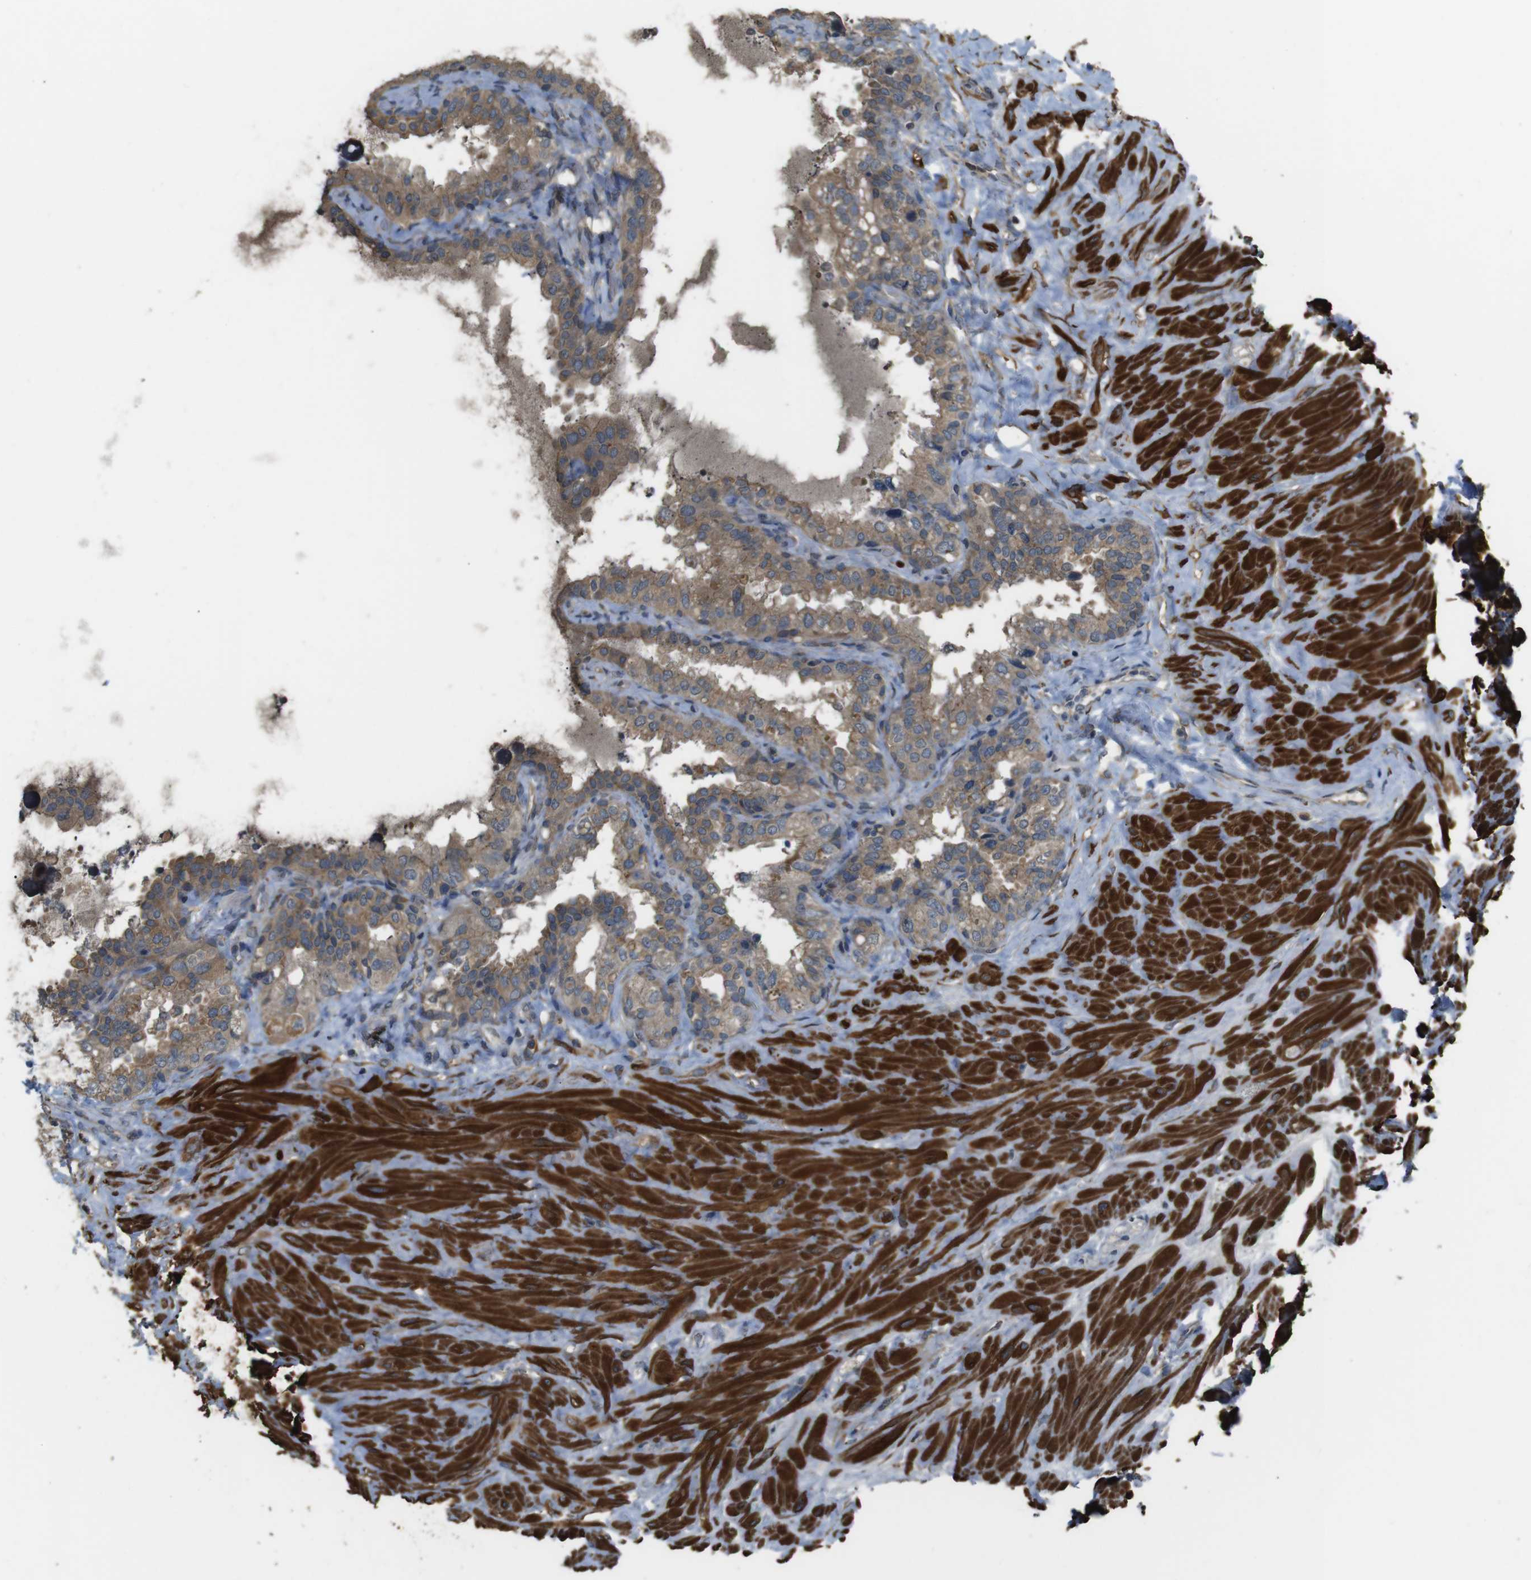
{"staining": {"intensity": "moderate", "quantity": ">75%", "location": "cytoplasmic/membranous"}, "tissue": "seminal vesicle", "cell_type": "Glandular cells", "image_type": "normal", "snomed": [{"axis": "morphology", "description": "Normal tissue, NOS"}, {"axis": "topography", "description": "Seminal veicle"}], "caption": "A brown stain shows moderate cytoplasmic/membranous expression of a protein in glandular cells of normal seminal vesicle. (Stains: DAB (3,3'-diaminobenzidine) in brown, nuclei in blue, Microscopy: brightfield microscopy at high magnification).", "gene": "FUT2", "patient": {"sex": "male", "age": 68}}